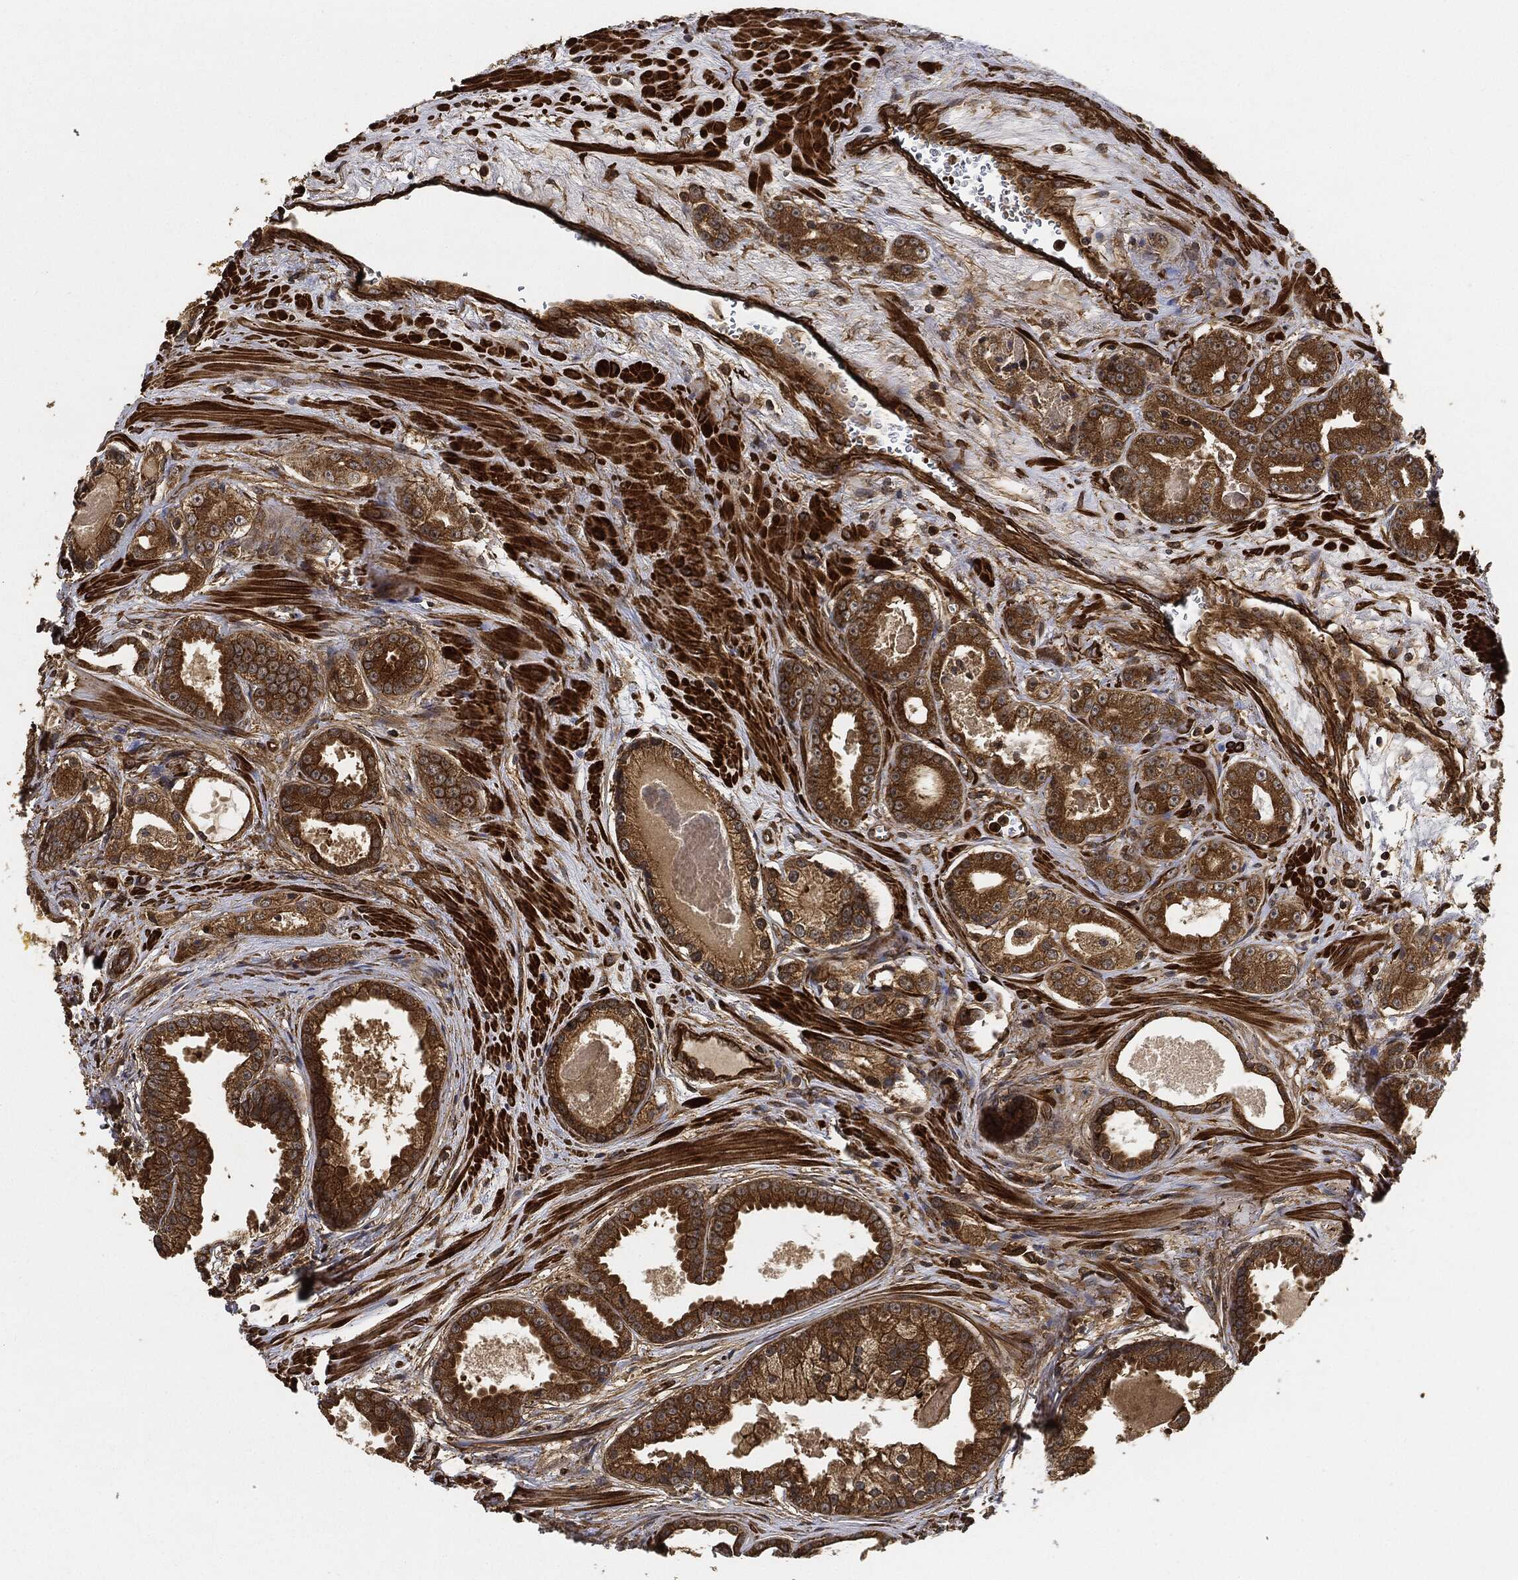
{"staining": {"intensity": "strong", "quantity": ">75%", "location": "cytoplasmic/membranous"}, "tissue": "prostate cancer", "cell_type": "Tumor cells", "image_type": "cancer", "snomed": [{"axis": "morphology", "description": "Adenocarcinoma, NOS"}, {"axis": "topography", "description": "Prostate"}], "caption": "An image showing strong cytoplasmic/membranous positivity in about >75% of tumor cells in prostate cancer, as visualized by brown immunohistochemical staining.", "gene": "CEP290", "patient": {"sex": "male", "age": 61}}